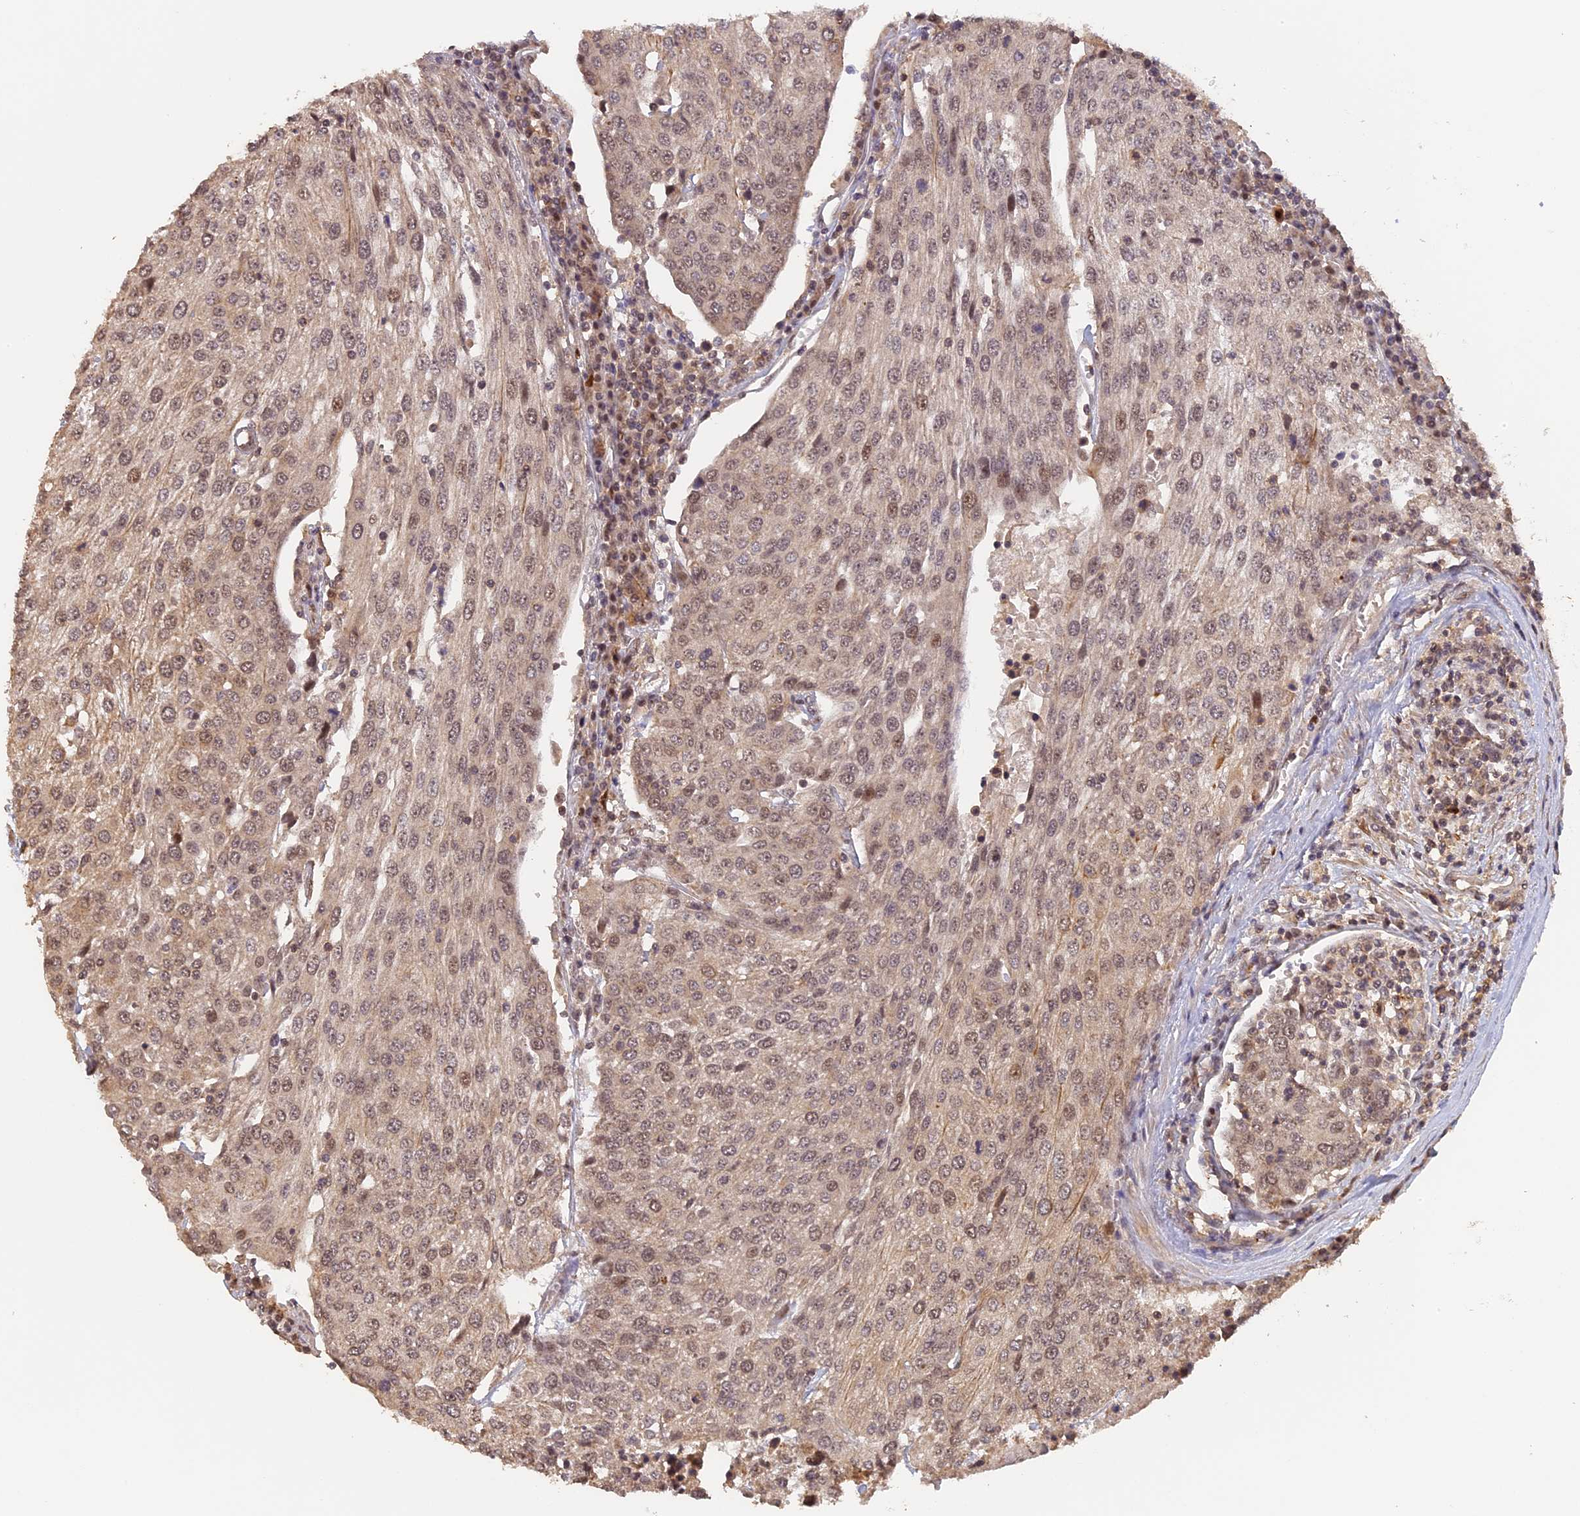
{"staining": {"intensity": "weak", "quantity": ">75%", "location": "nuclear"}, "tissue": "urothelial cancer", "cell_type": "Tumor cells", "image_type": "cancer", "snomed": [{"axis": "morphology", "description": "Urothelial carcinoma, High grade"}, {"axis": "topography", "description": "Urinary bladder"}], "caption": "DAB immunohistochemical staining of urothelial carcinoma (high-grade) shows weak nuclear protein staining in approximately >75% of tumor cells. (Stains: DAB in brown, nuclei in blue, Microscopy: brightfield microscopy at high magnification).", "gene": "MYBL2", "patient": {"sex": "female", "age": 85}}